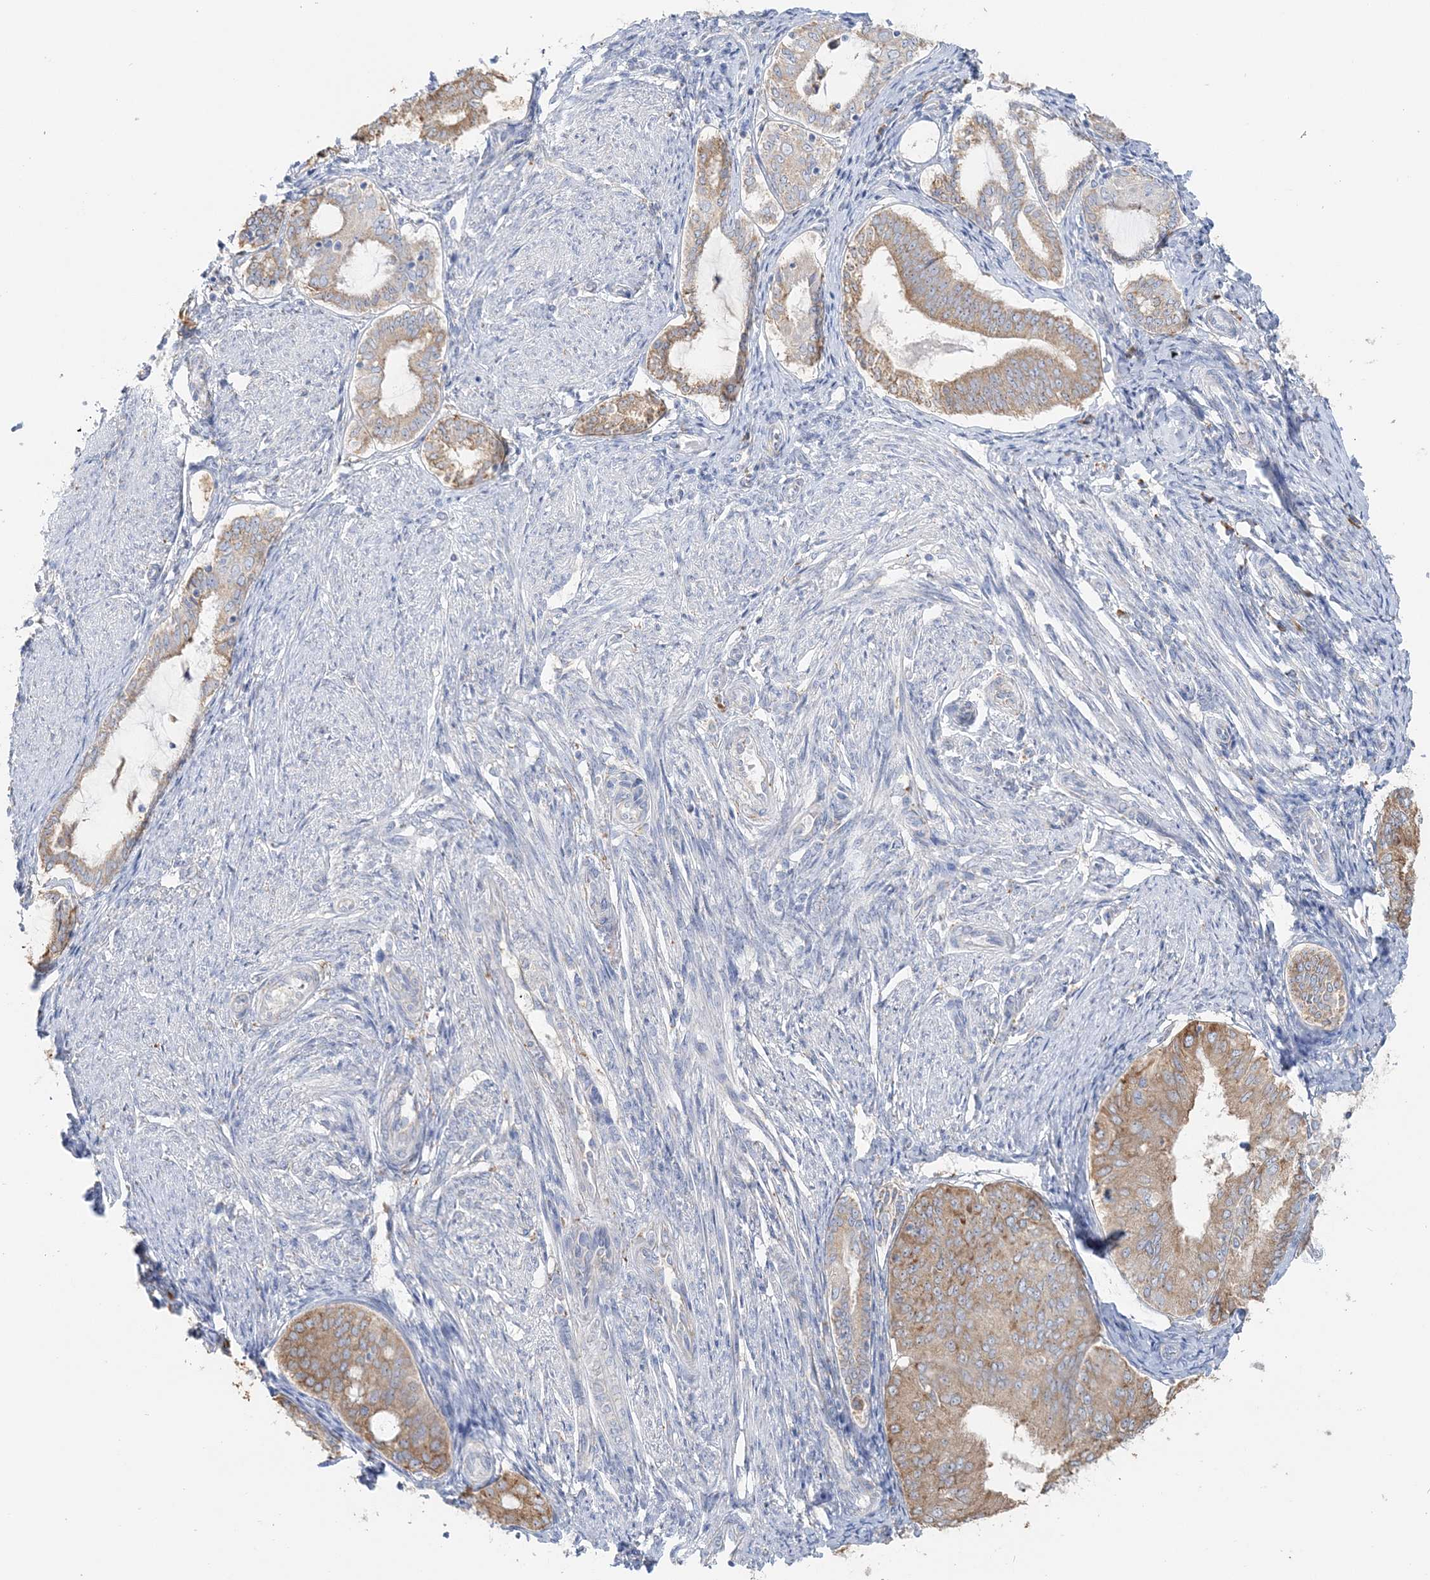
{"staining": {"intensity": "moderate", "quantity": "25%-75%", "location": "cytoplasmic/membranous"}, "tissue": "endometrial cancer", "cell_type": "Tumor cells", "image_type": "cancer", "snomed": [{"axis": "morphology", "description": "Adenocarcinoma, NOS"}, {"axis": "topography", "description": "Endometrium"}], "caption": "Tumor cells reveal moderate cytoplasmic/membranous expression in approximately 25%-75% of cells in endometrial cancer. The staining was performed using DAB (3,3'-diaminobenzidine), with brown indicating positive protein expression. Nuclei are stained blue with hematoxylin.", "gene": "TBC1D5", "patient": {"sex": "female", "age": 81}}